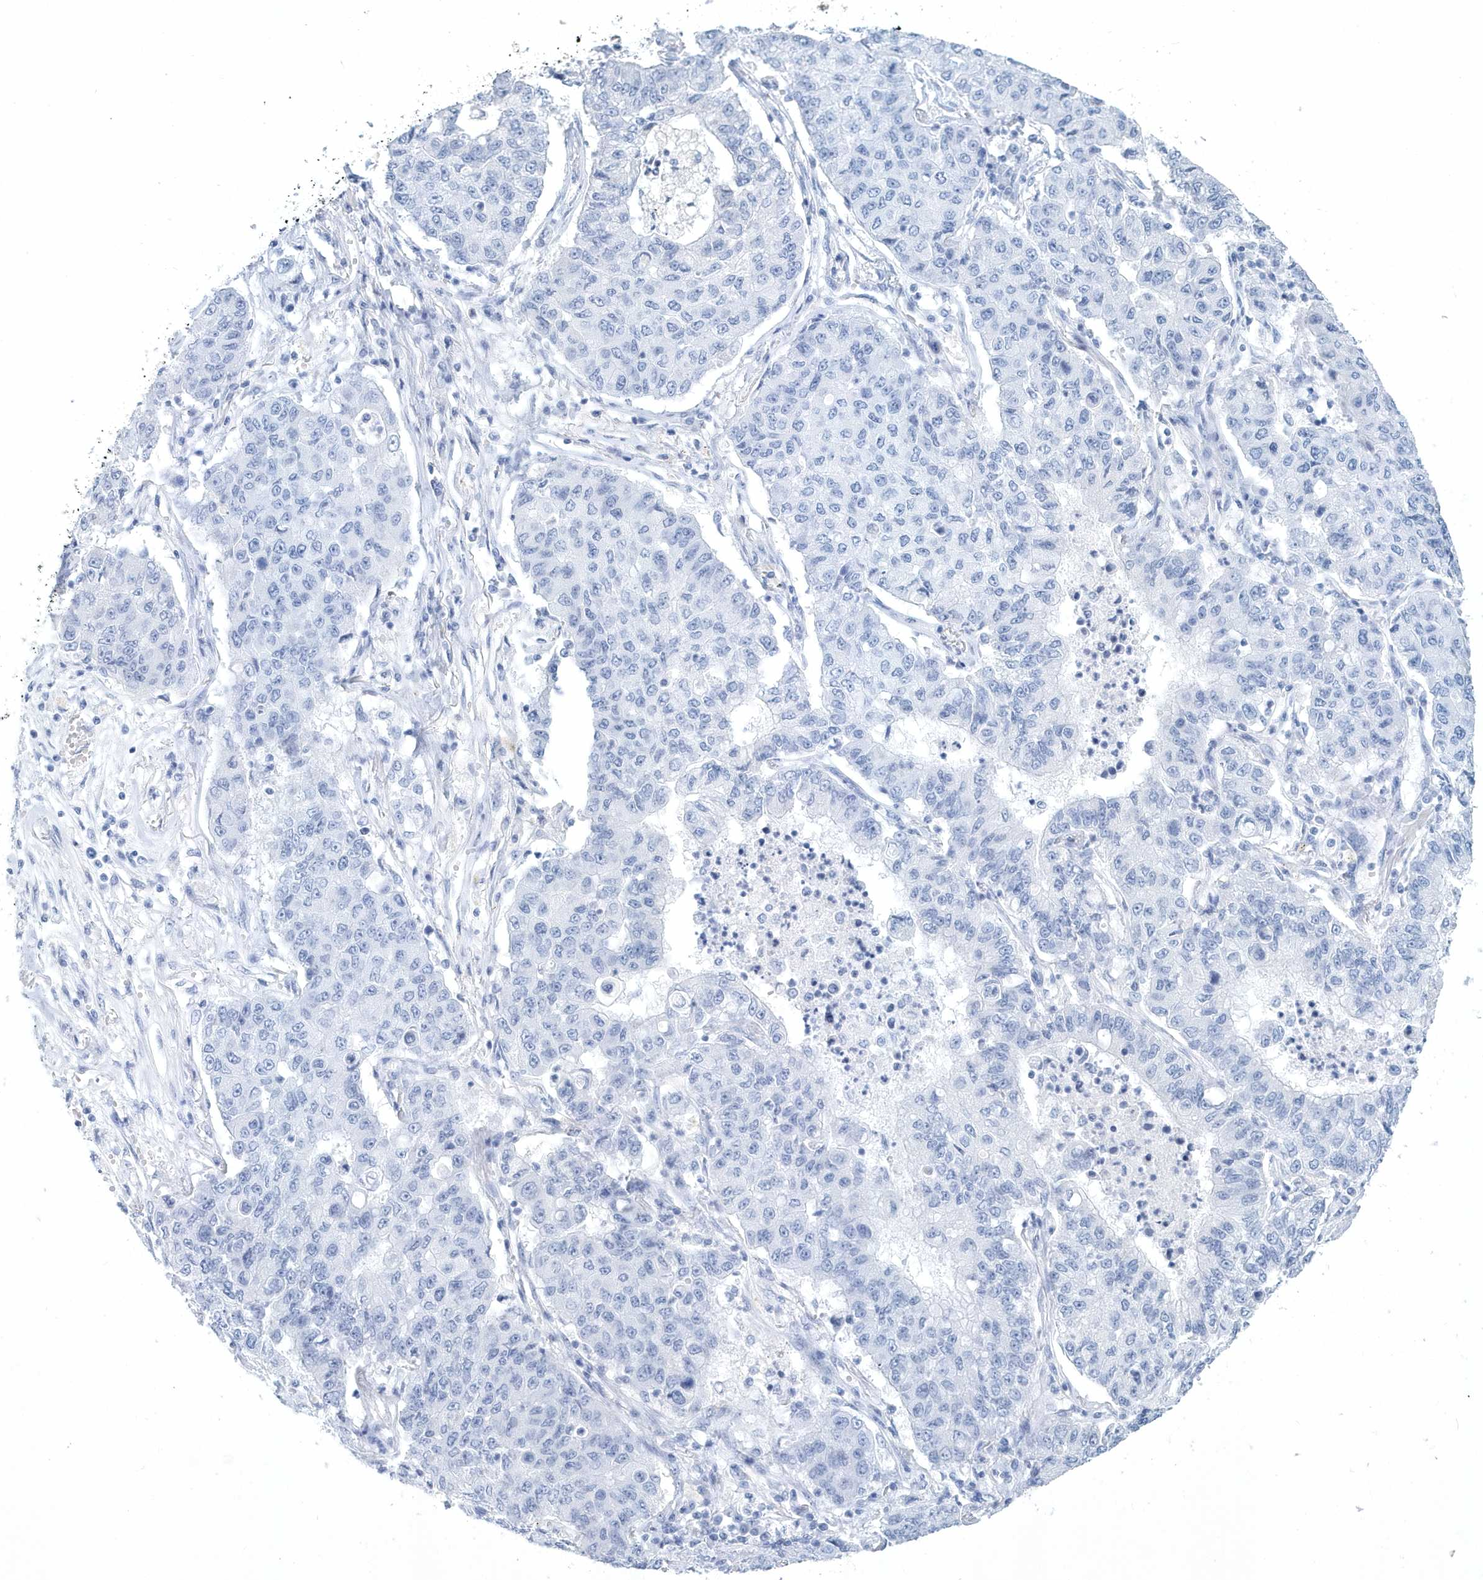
{"staining": {"intensity": "negative", "quantity": "none", "location": "none"}, "tissue": "lung cancer", "cell_type": "Tumor cells", "image_type": "cancer", "snomed": [{"axis": "morphology", "description": "Squamous cell carcinoma, NOS"}, {"axis": "topography", "description": "Lung"}], "caption": "Human lung cancer stained for a protein using immunohistochemistry (IHC) exhibits no expression in tumor cells.", "gene": "PTPRO", "patient": {"sex": "male", "age": 74}}